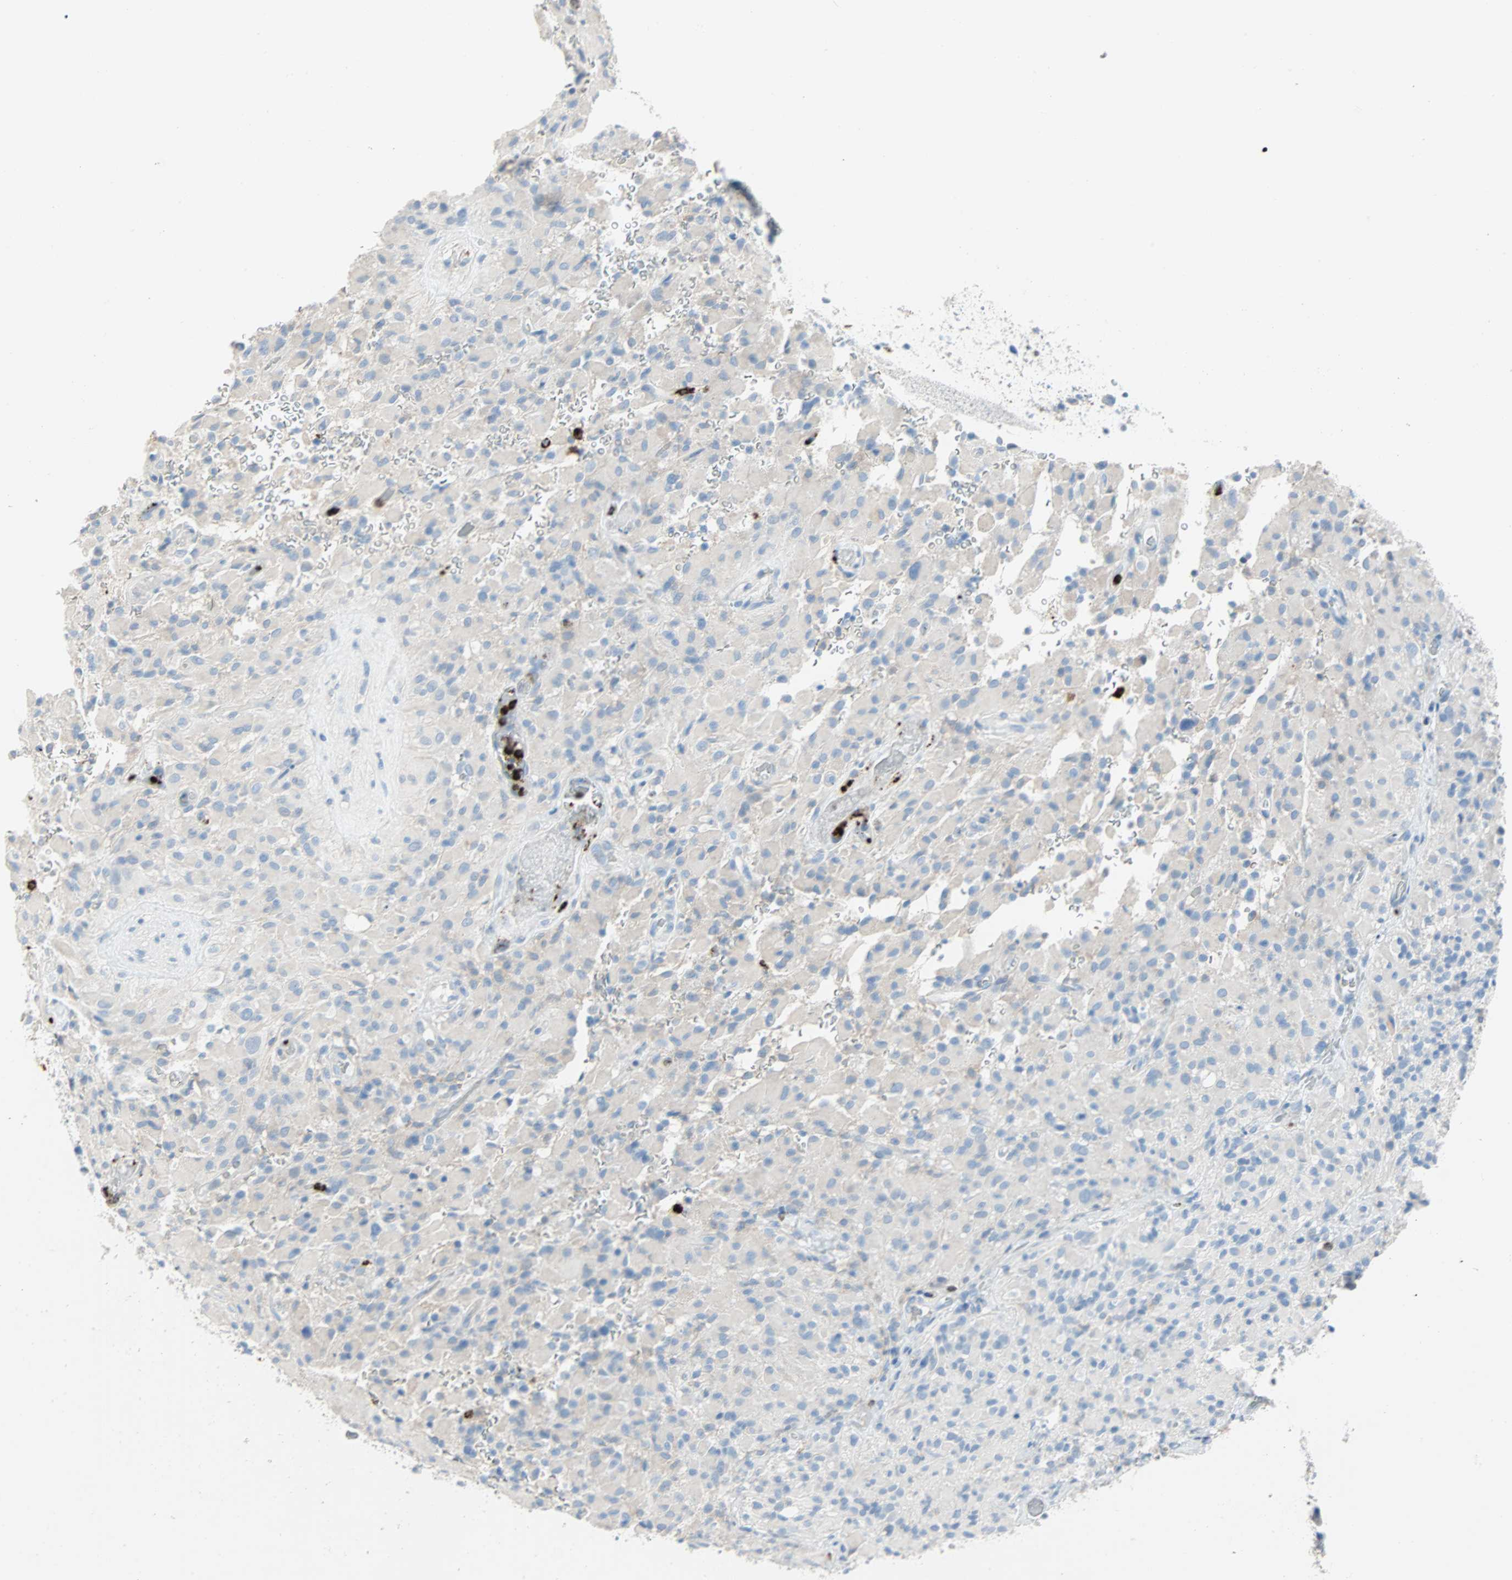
{"staining": {"intensity": "negative", "quantity": "none", "location": "none"}, "tissue": "glioma", "cell_type": "Tumor cells", "image_type": "cancer", "snomed": [{"axis": "morphology", "description": "Glioma, malignant, High grade"}, {"axis": "topography", "description": "Brain"}], "caption": "Tumor cells are negative for protein expression in human malignant glioma (high-grade).", "gene": "CLEC4A", "patient": {"sex": "male", "age": 71}}